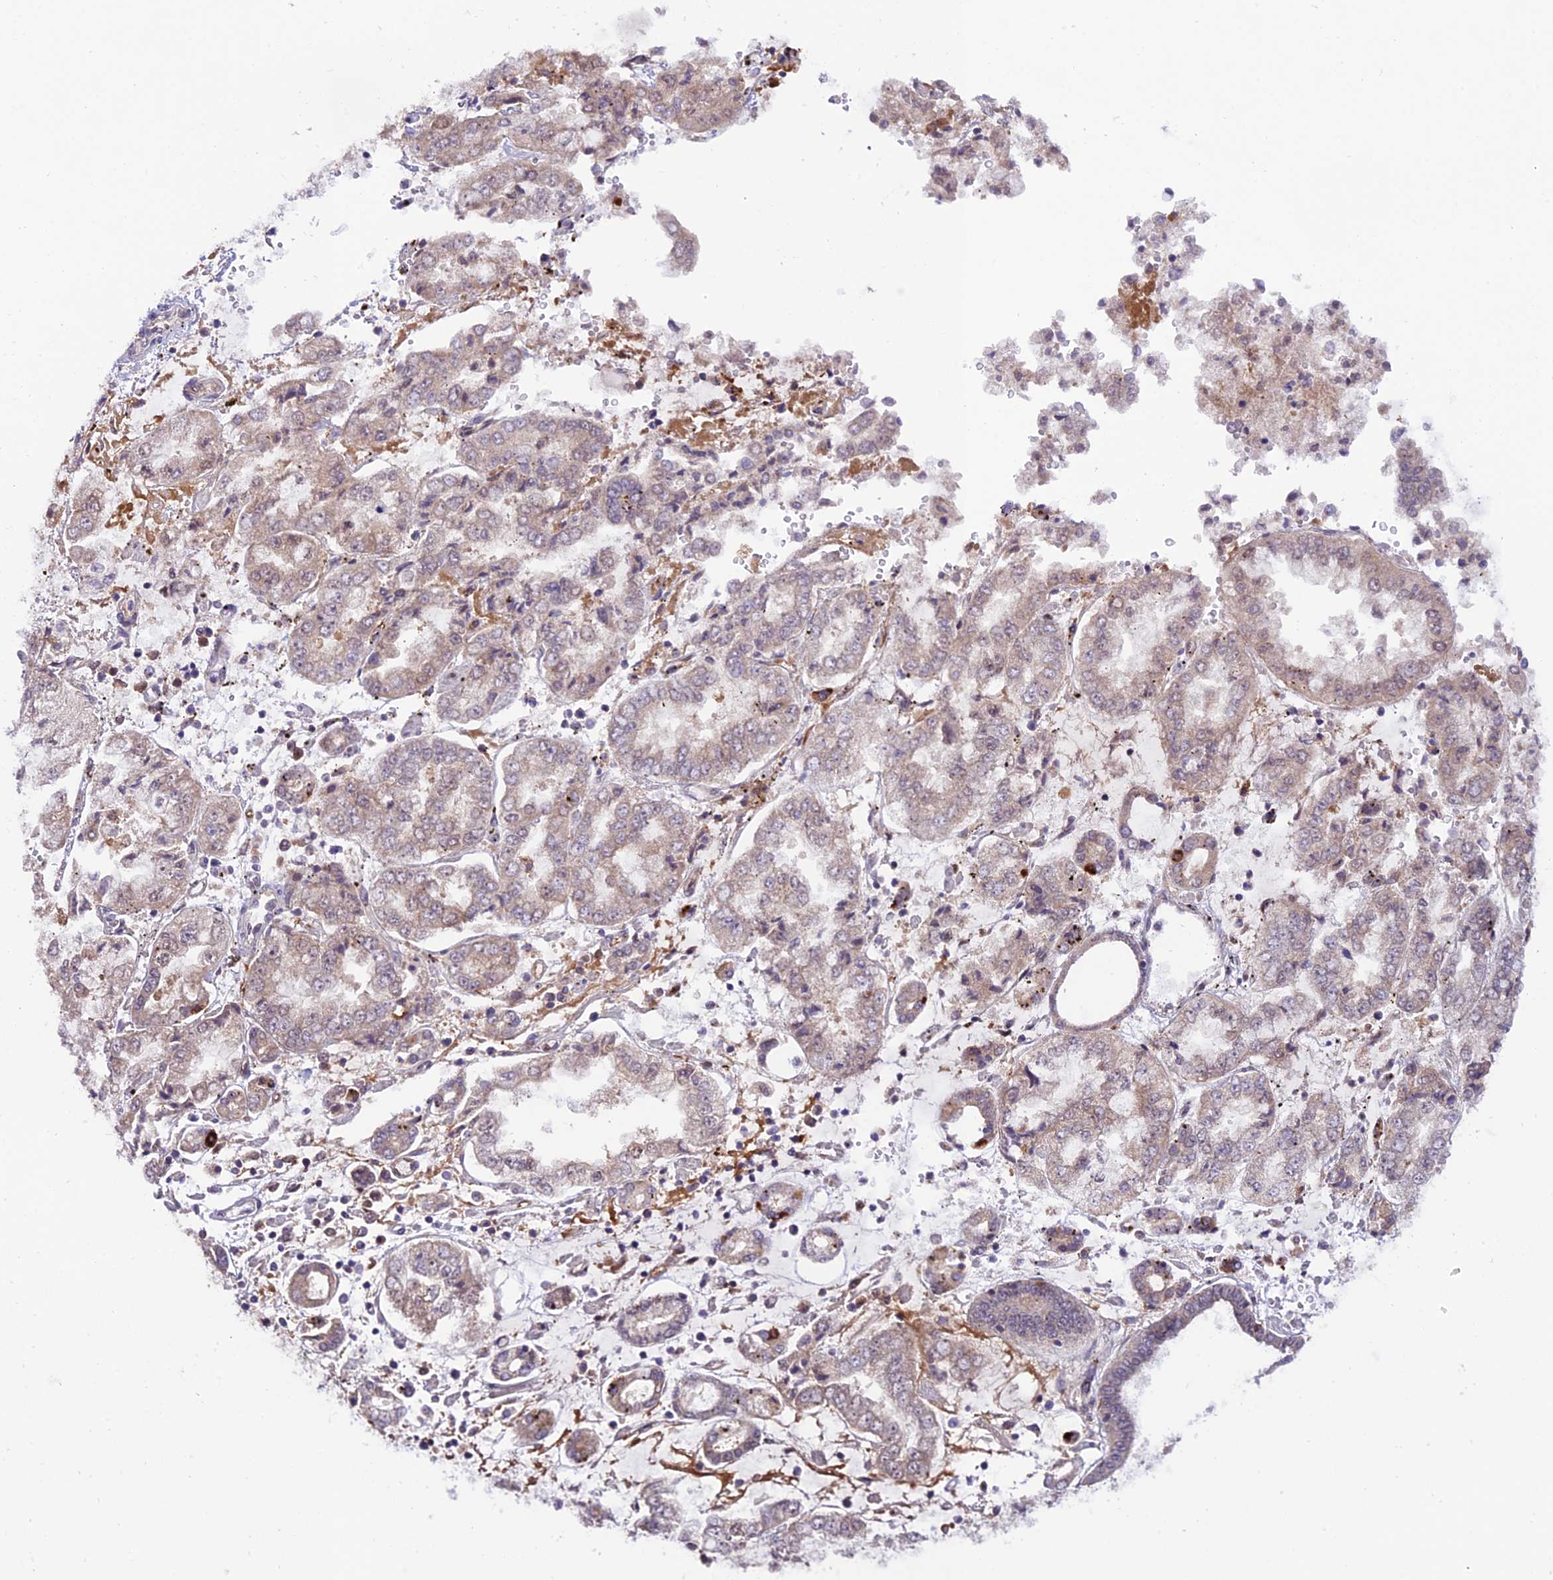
{"staining": {"intensity": "negative", "quantity": "none", "location": "none"}, "tissue": "stomach cancer", "cell_type": "Tumor cells", "image_type": "cancer", "snomed": [{"axis": "morphology", "description": "Adenocarcinoma, NOS"}, {"axis": "topography", "description": "Stomach"}], "caption": "High magnification brightfield microscopy of stomach adenocarcinoma stained with DAB (brown) and counterstained with hematoxylin (blue): tumor cells show no significant positivity. (DAB (3,3'-diaminobenzidine) IHC with hematoxylin counter stain).", "gene": "TRIM40", "patient": {"sex": "male", "age": 76}}